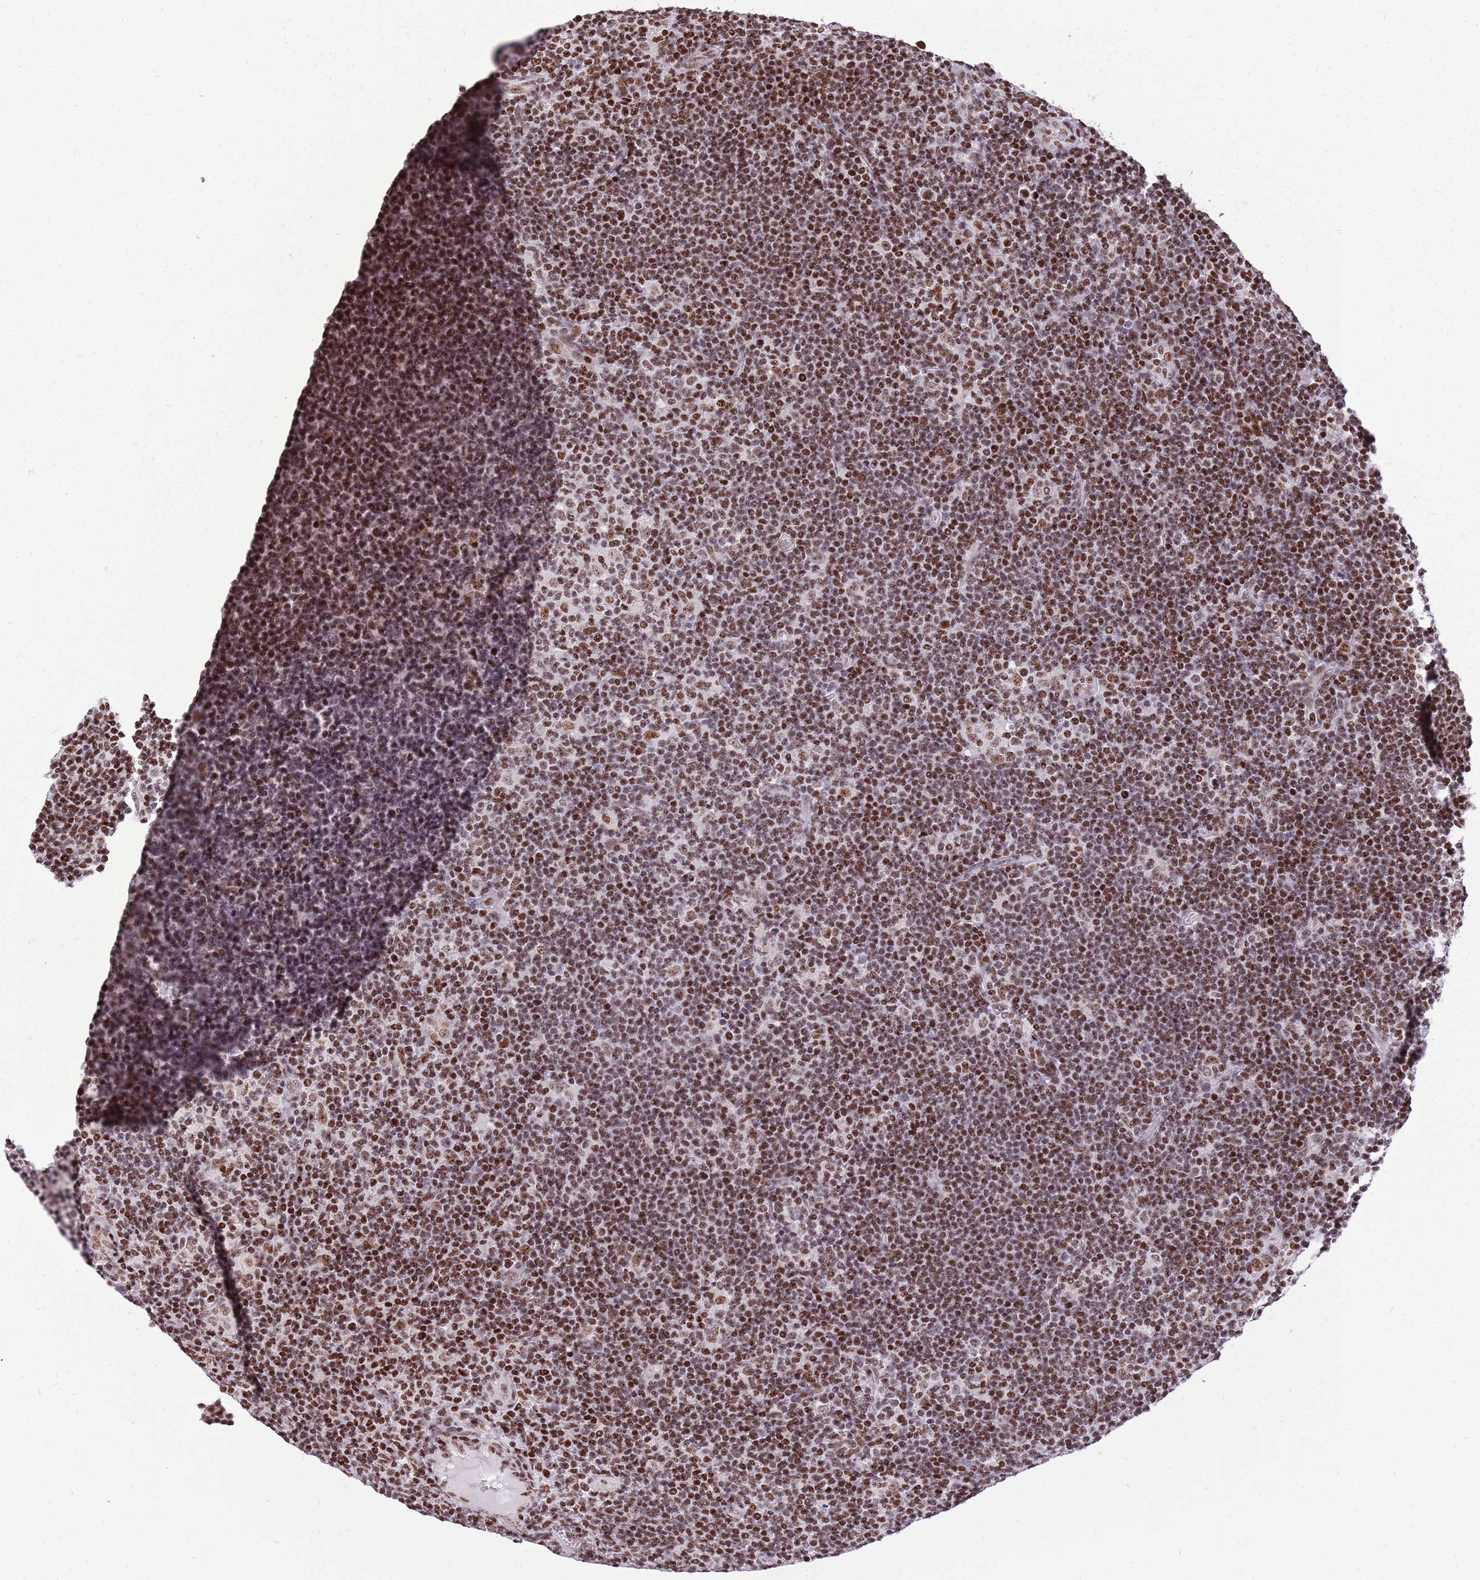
{"staining": {"intensity": "moderate", "quantity": ">75%", "location": "nuclear"}, "tissue": "lymphoma", "cell_type": "Tumor cells", "image_type": "cancer", "snomed": [{"axis": "morphology", "description": "Hodgkin's disease, NOS"}, {"axis": "topography", "description": "Lymph node"}], "caption": "DAB (3,3'-diaminobenzidine) immunohistochemical staining of lymphoma demonstrates moderate nuclear protein positivity in approximately >75% of tumor cells.", "gene": "WASHC4", "patient": {"sex": "female", "age": 57}}